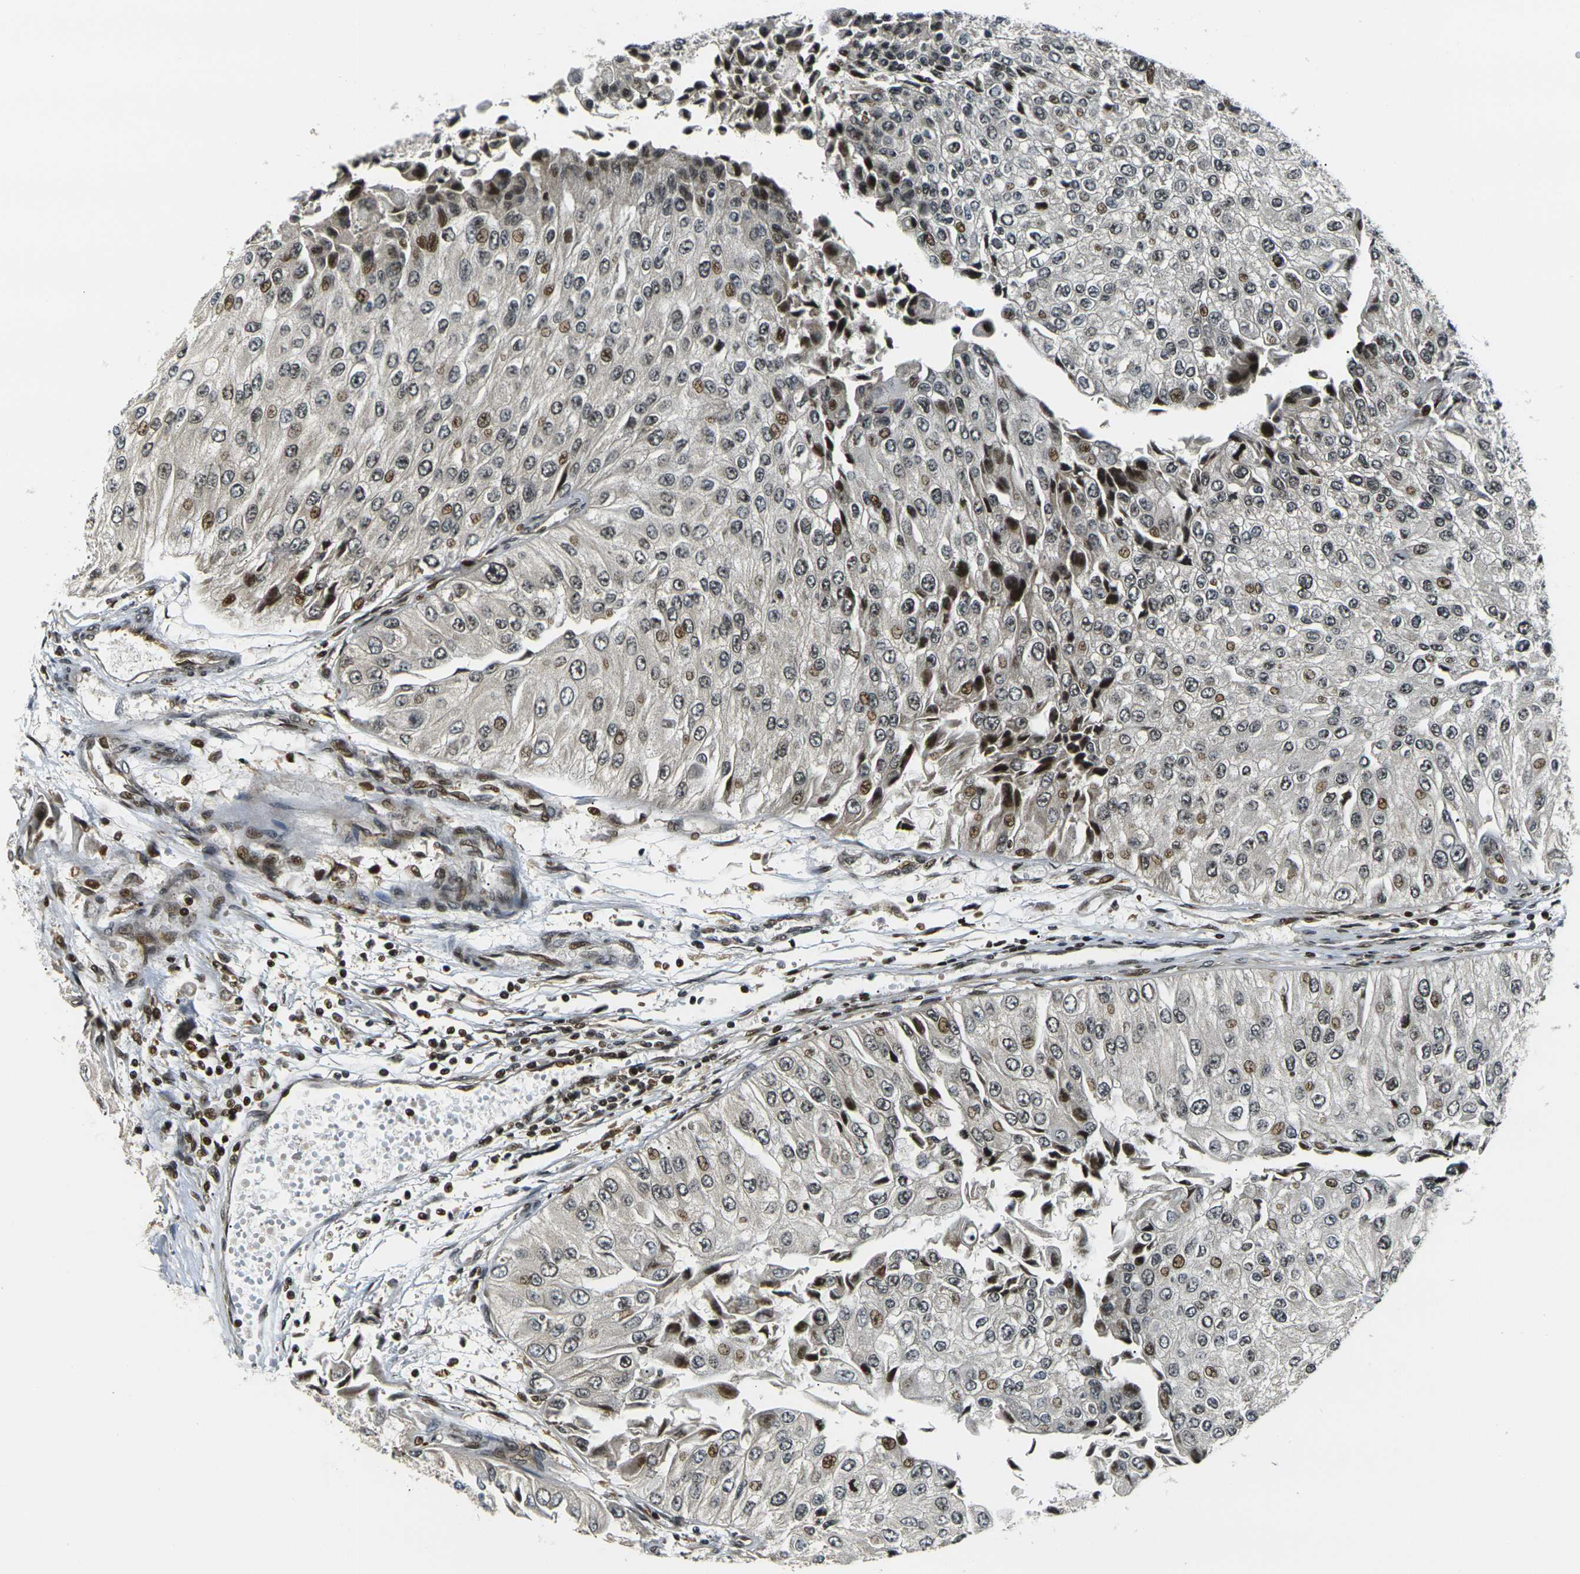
{"staining": {"intensity": "moderate", "quantity": "25%-75%", "location": "nuclear"}, "tissue": "urothelial cancer", "cell_type": "Tumor cells", "image_type": "cancer", "snomed": [{"axis": "morphology", "description": "Urothelial carcinoma, High grade"}, {"axis": "topography", "description": "Kidney"}, {"axis": "topography", "description": "Urinary bladder"}], "caption": "A brown stain labels moderate nuclear positivity of a protein in human high-grade urothelial carcinoma tumor cells. Using DAB (brown) and hematoxylin (blue) stains, captured at high magnification using brightfield microscopy.", "gene": "ACTL6A", "patient": {"sex": "male", "age": 77}}